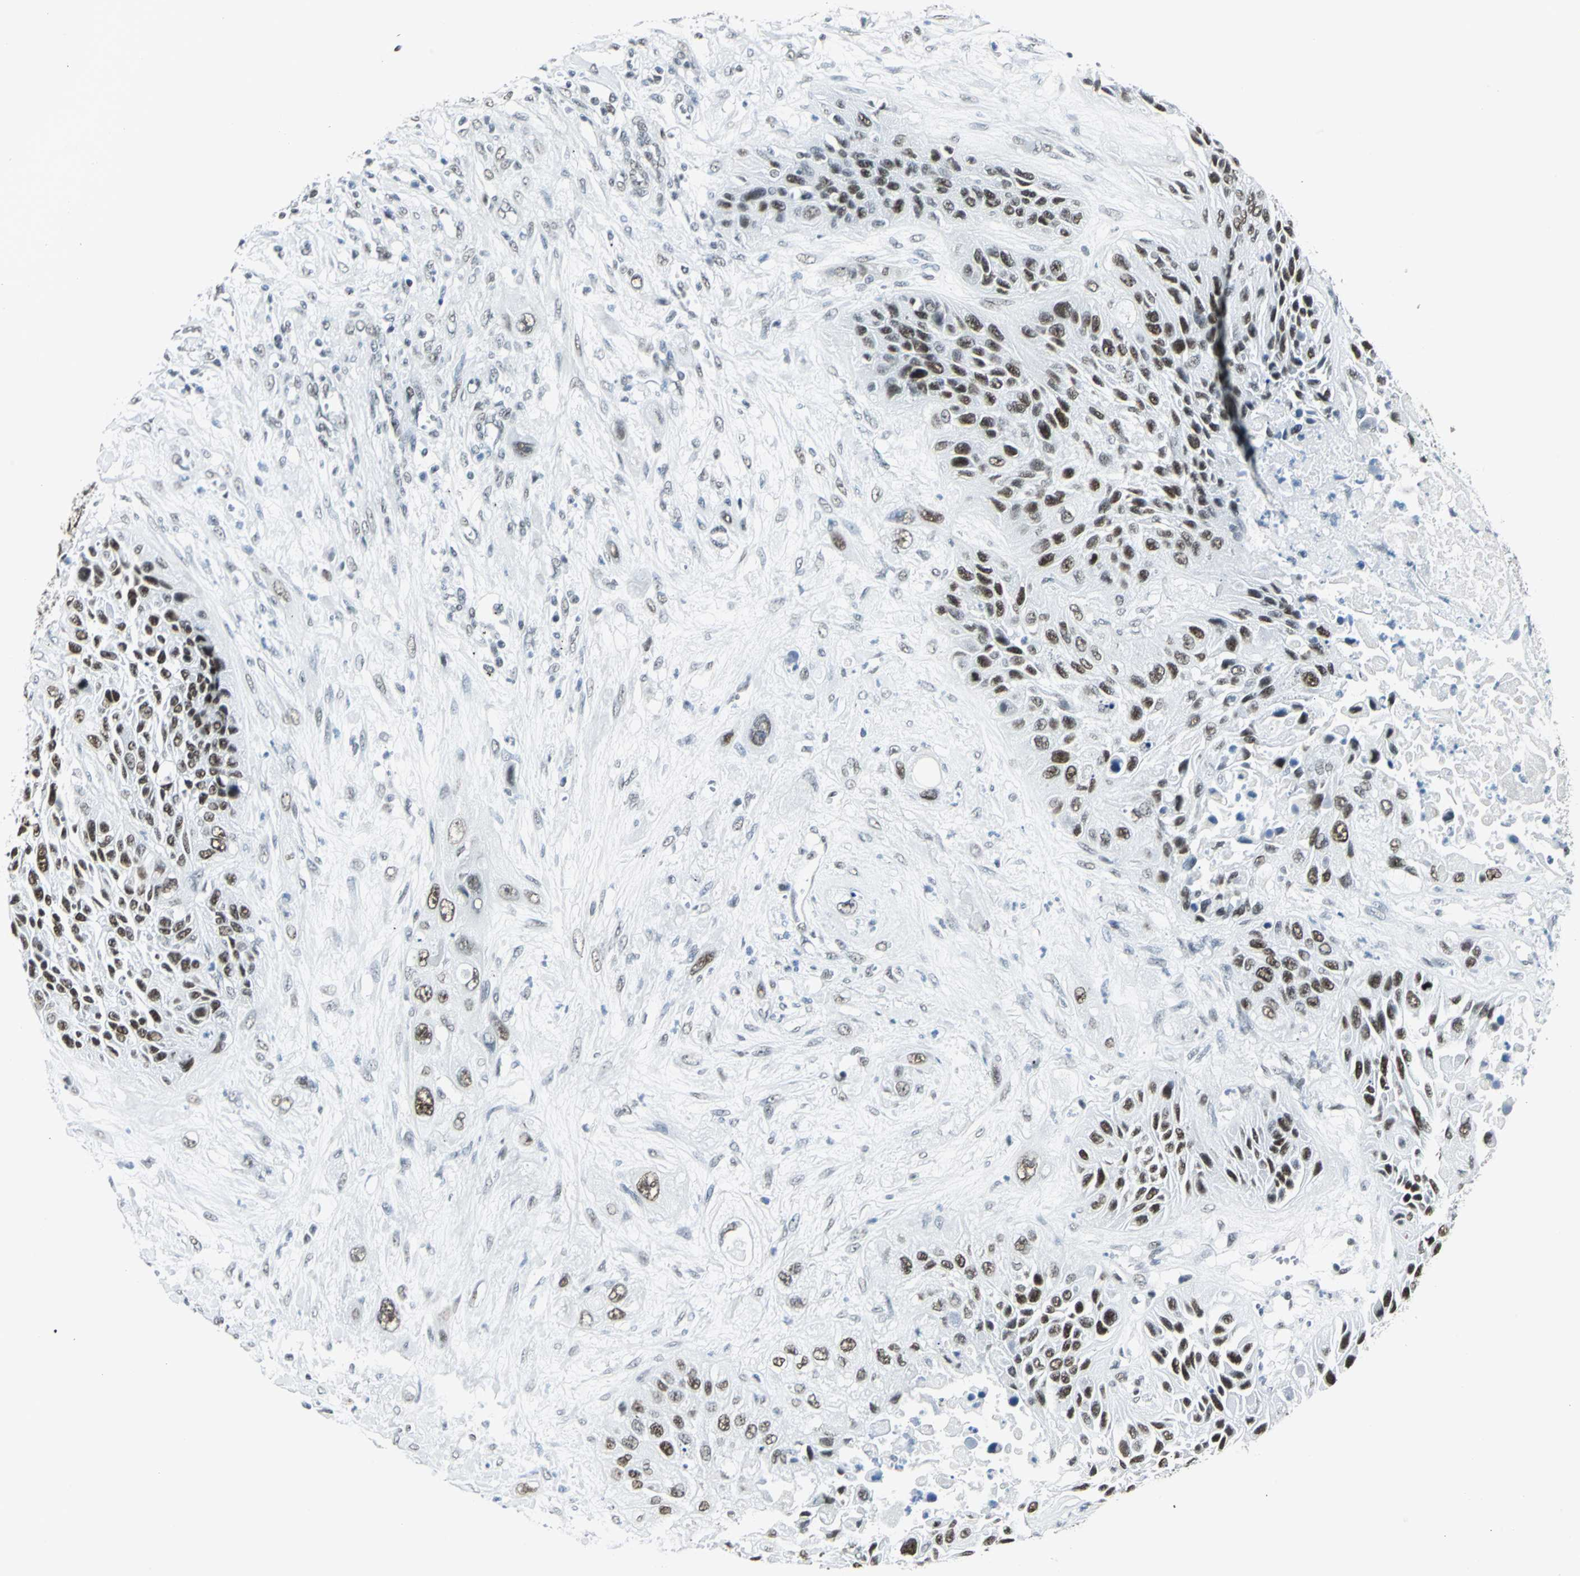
{"staining": {"intensity": "strong", "quantity": ">75%", "location": "nuclear"}, "tissue": "lung cancer", "cell_type": "Tumor cells", "image_type": "cancer", "snomed": [{"axis": "morphology", "description": "Squamous cell carcinoma, NOS"}, {"axis": "topography", "description": "Lung"}], "caption": "Immunohistochemical staining of human lung cancer reveals high levels of strong nuclear staining in about >75% of tumor cells.", "gene": "ADNP", "patient": {"sex": "female", "age": 76}}